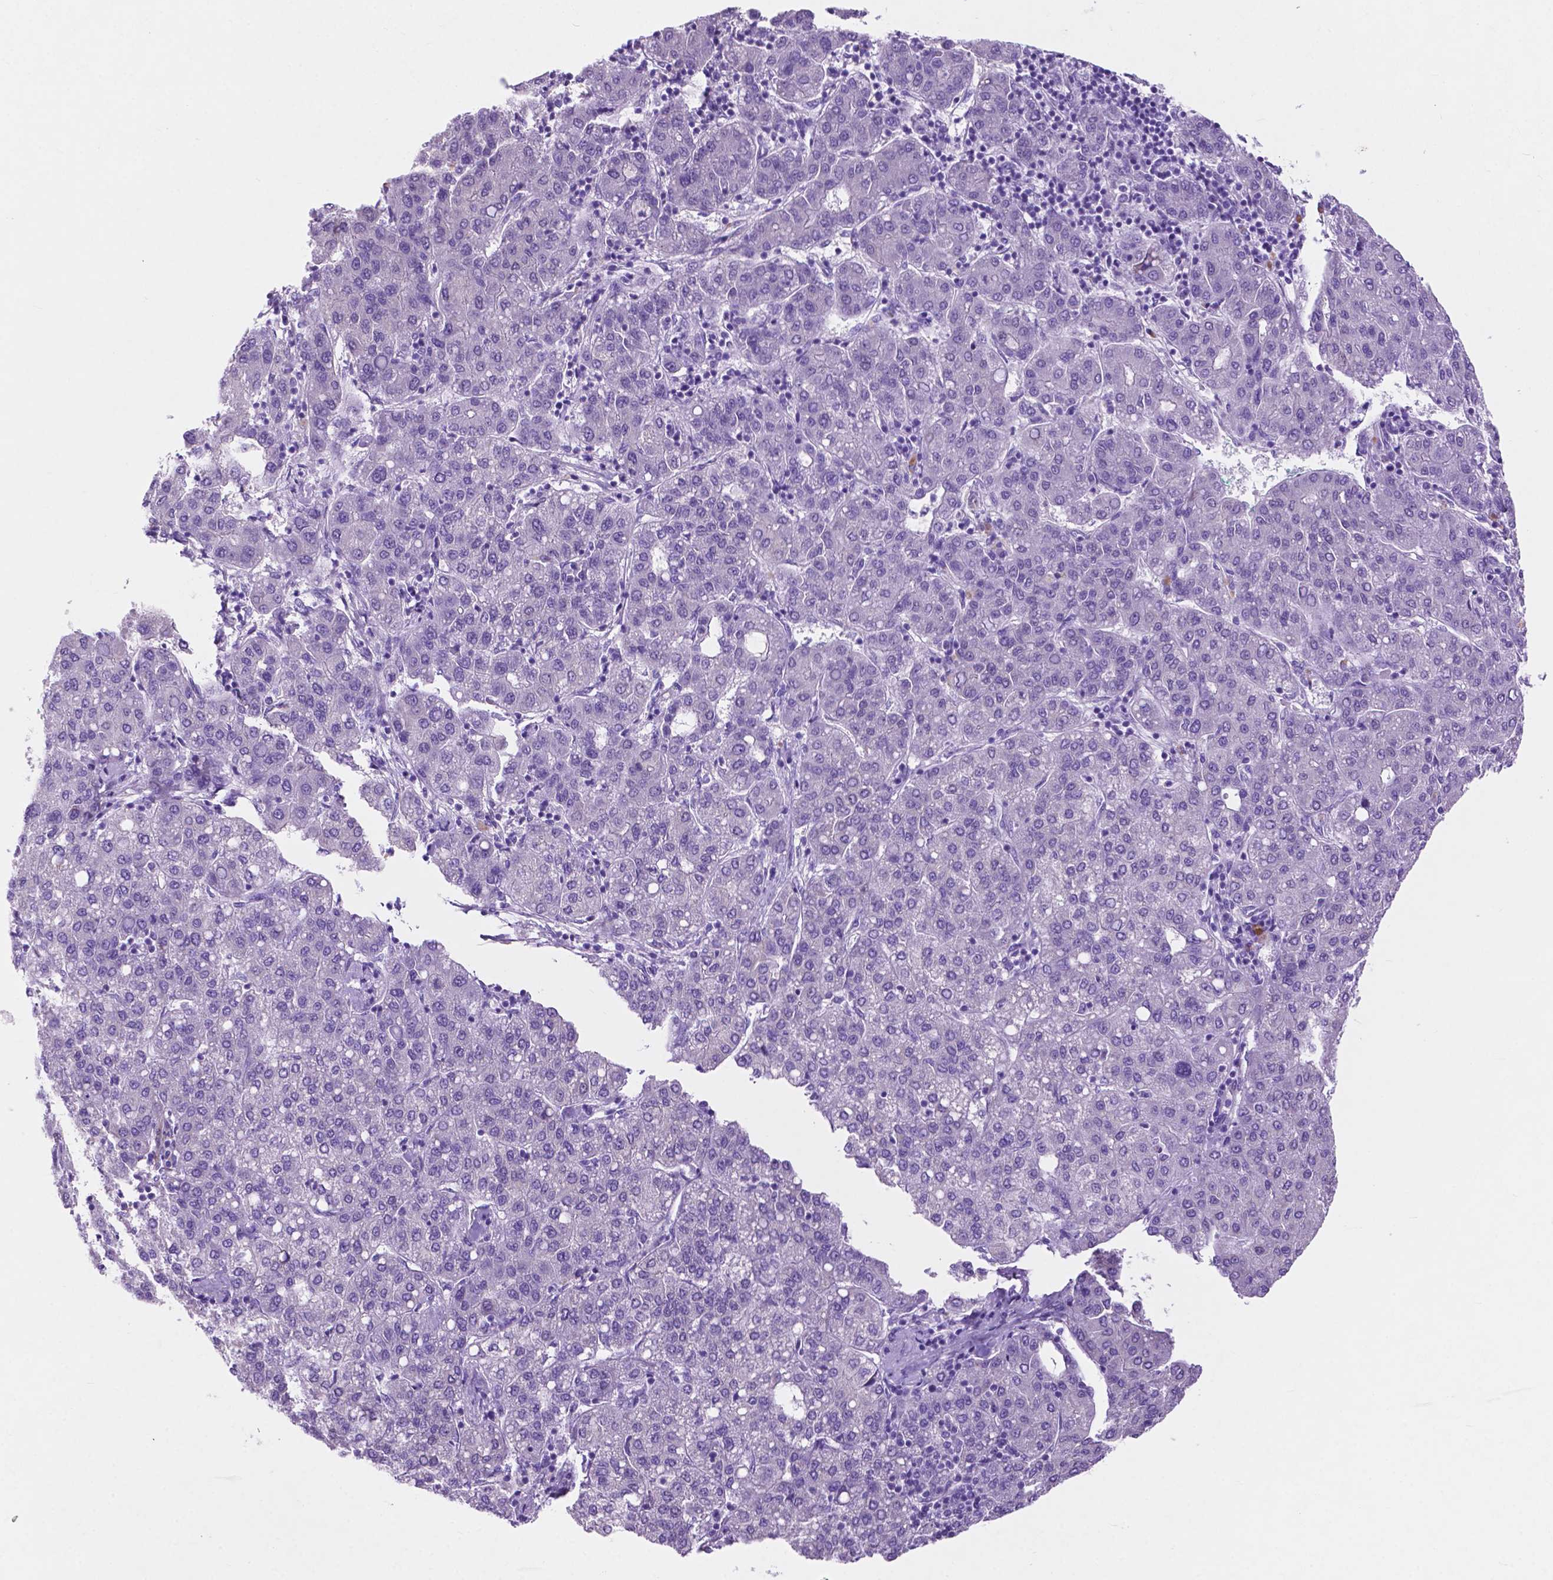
{"staining": {"intensity": "negative", "quantity": "none", "location": "none"}, "tissue": "liver cancer", "cell_type": "Tumor cells", "image_type": "cancer", "snomed": [{"axis": "morphology", "description": "Carcinoma, Hepatocellular, NOS"}, {"axis": "topography", "description": "Liver"}], "caption": "Human liver cancer stained for a protein using immunohistochemistry (IHC) exhibits no staining in tumor cells.", "gene": "ASPG", "patient": {"sex": "male", "age": 65}}